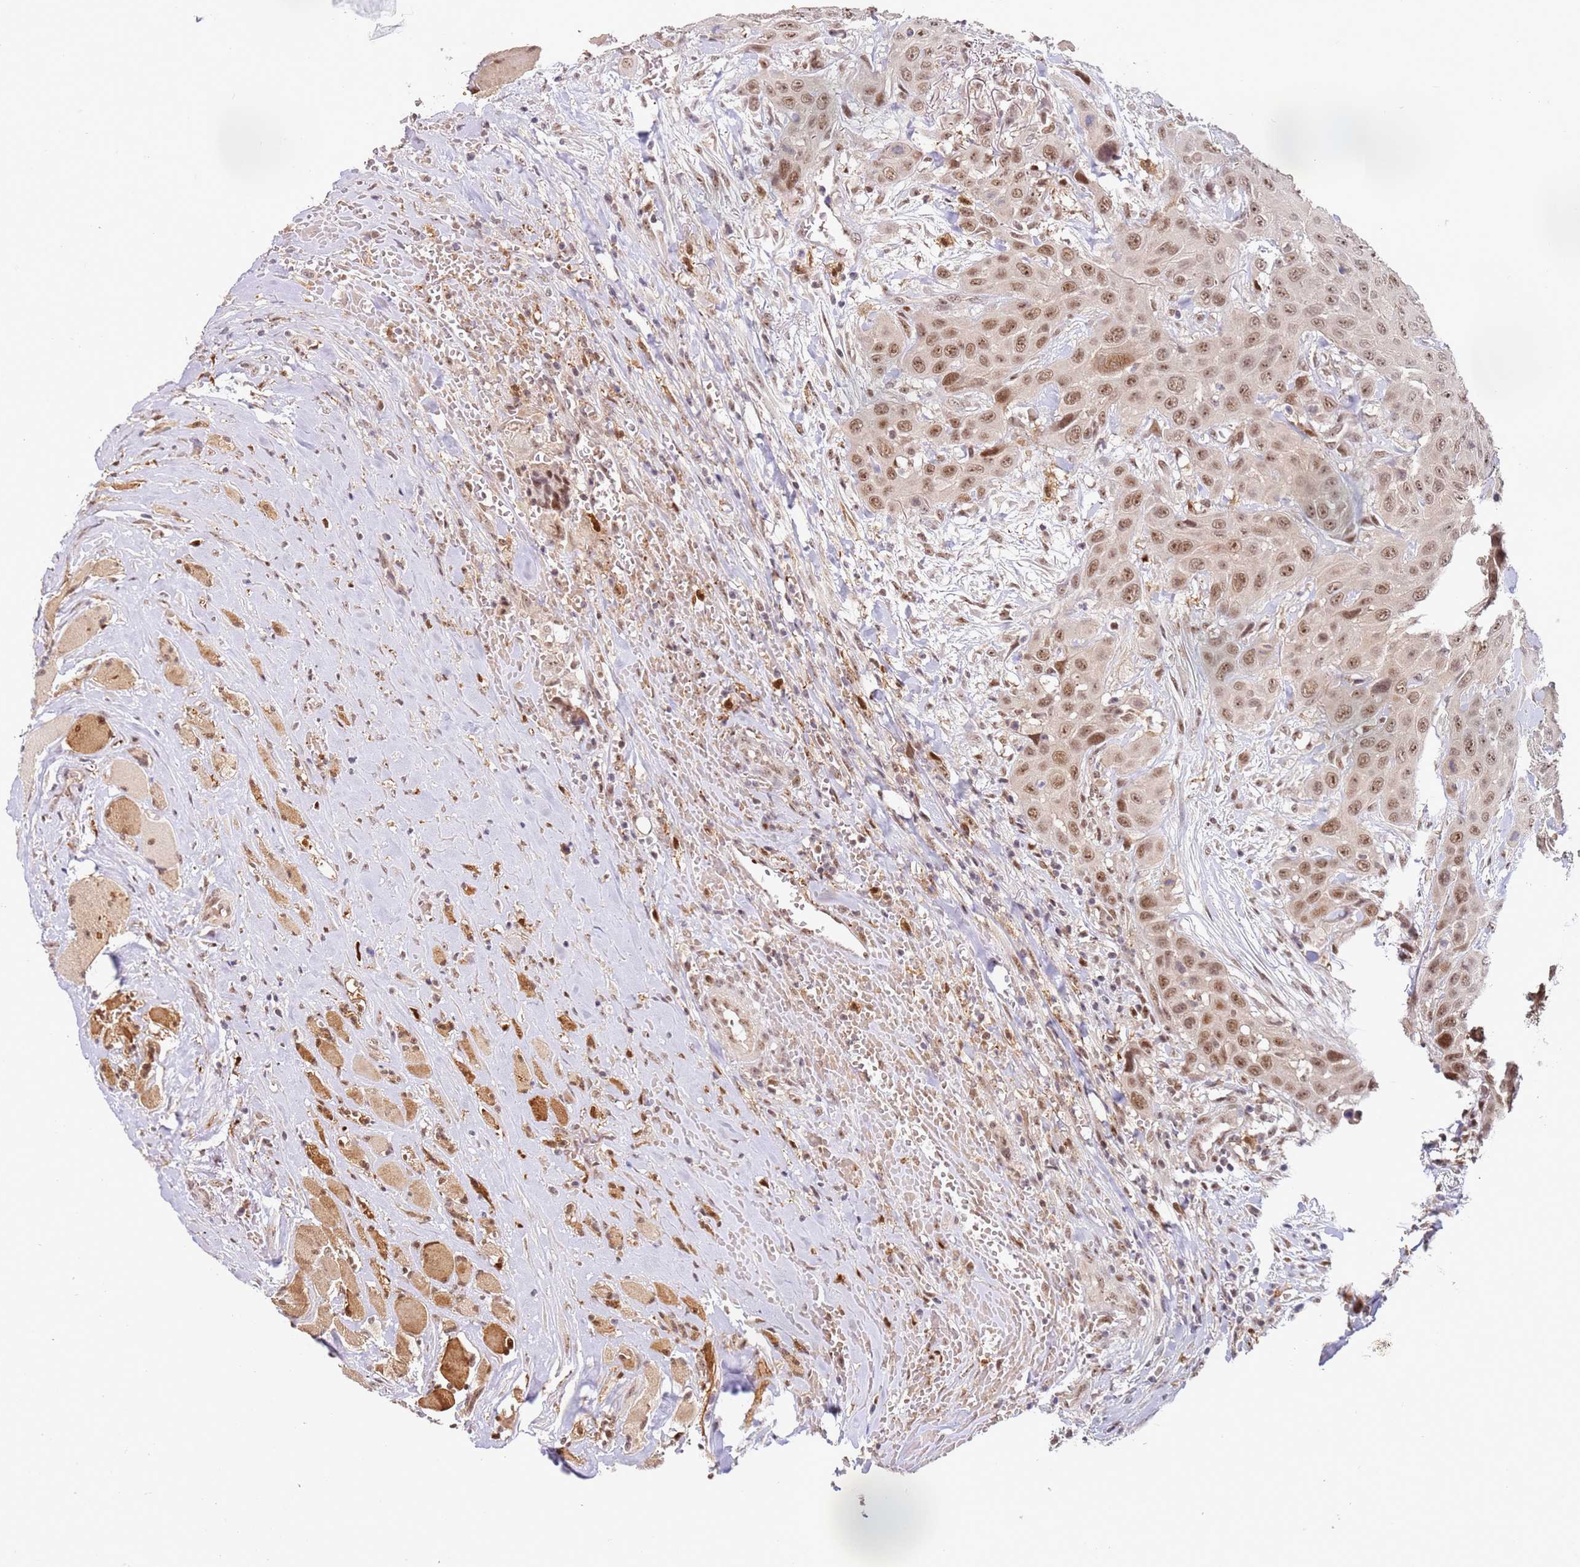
{"staining": {"intensity": "moderate", "quantity": ">75%", "location": "nuclear"}, "tissue": "head and neck cancer", "cell_type": "Tumor cells", "image_type": "cancer", "snomed": [{"axis": "morphology", "description": "Squamous cell carcinoma, NOS"}, {"axis": "topography", "description": "Head-Neck"}], "caption": "IHC histopathology image of squamous cell carcinoma (head and neck) stained for a protein (brown), which reveals medium levels of moderate nuclear positivity in about >75% of tumor cells.", "gene": "LGALSL", "patient": {"sex": "male", "age": 81}}